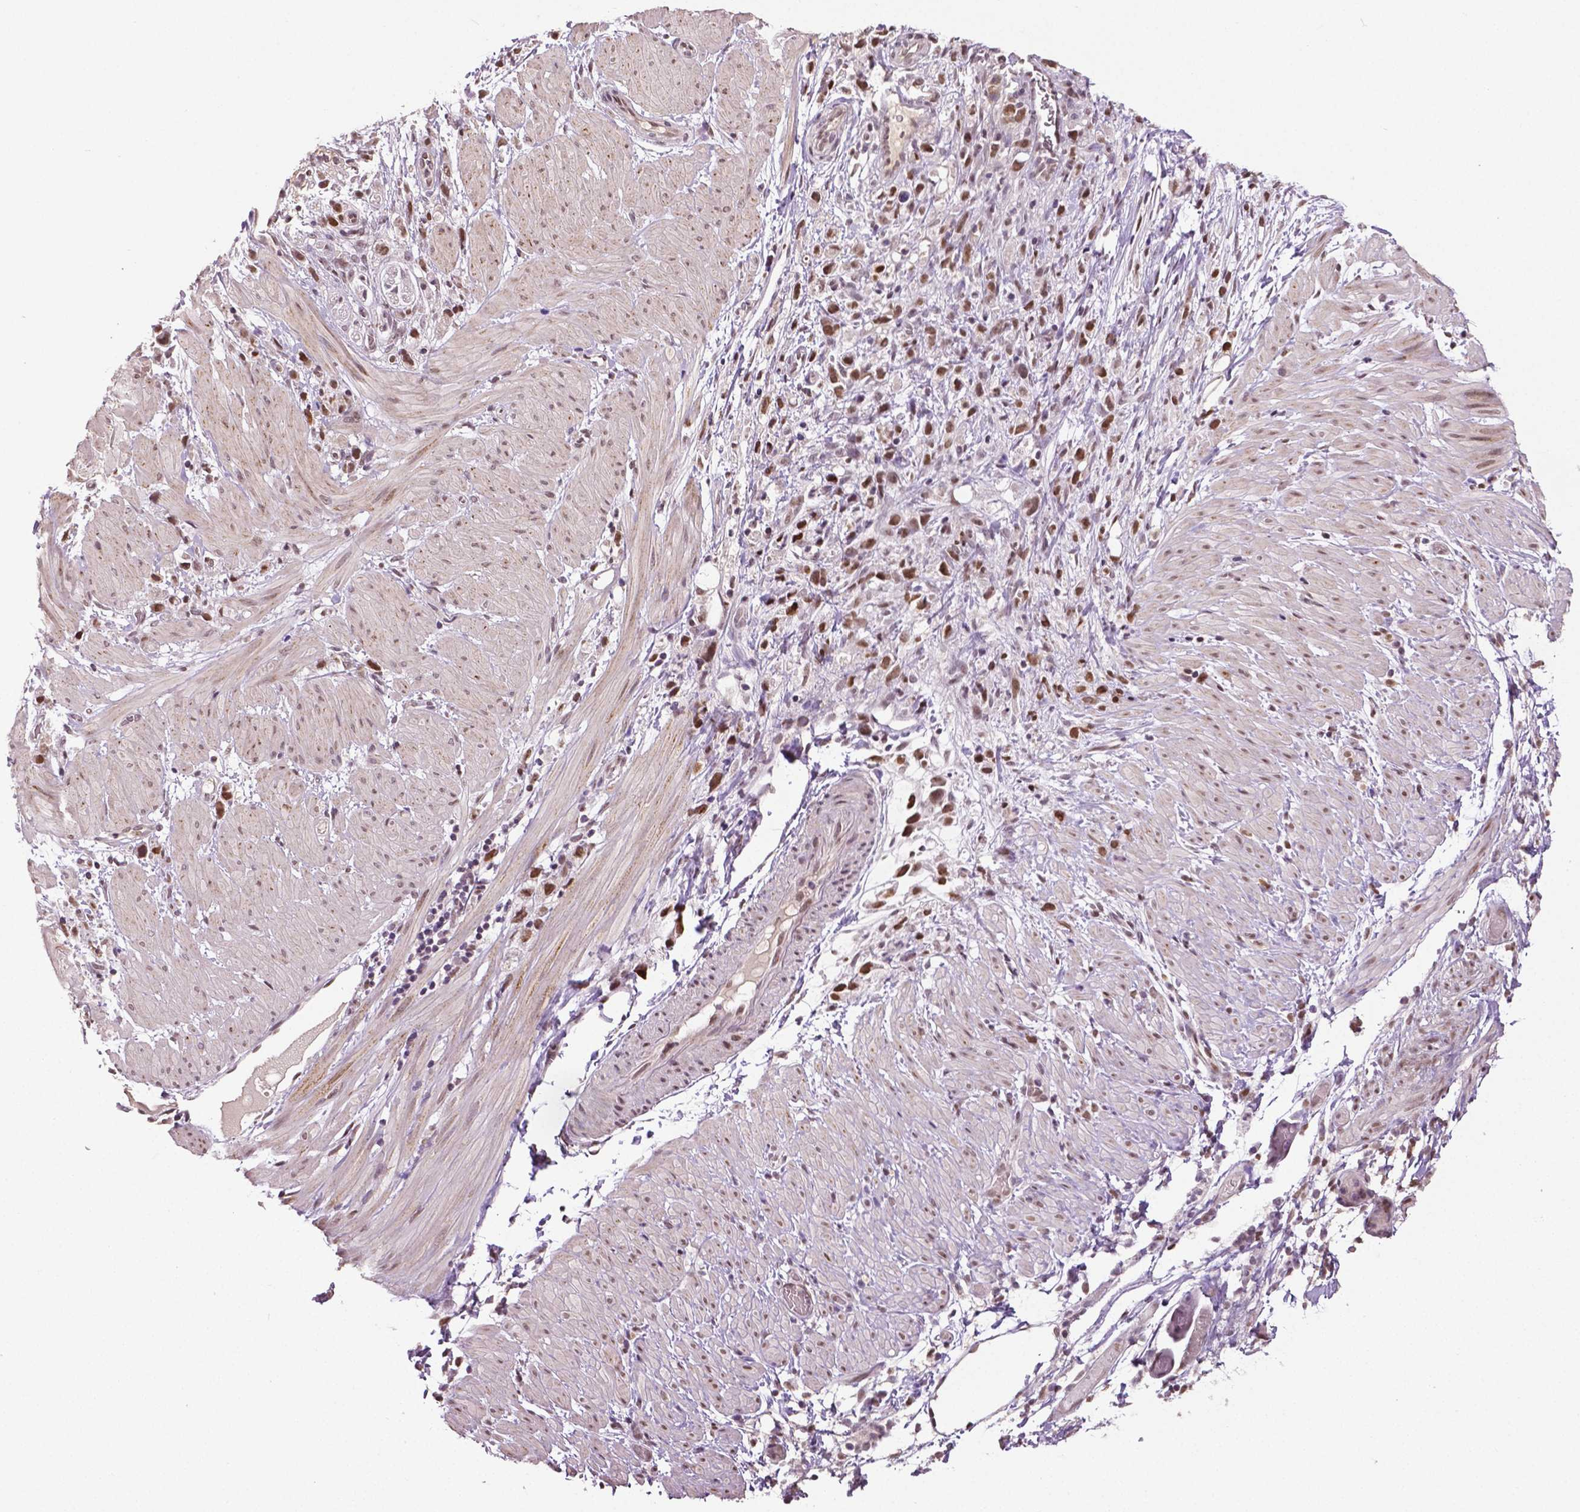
{"staining": {"intensity": "moderate", "quantity": ">75%", "location": "nuclear"}, "tissue": "stomach cancer", "cell_type": "Tumor cells", "image_type": "cancer", "snomed": [{"axis": "morphology", "description": "Adenocarcinoma, NOS"}, {"axis": "topography", "description": "Stomach"}], "caption": "Immunohistochemistry staining of stomach adenocarcinoma, which demonstrates medium levels of moderate nuclear expression in about >75% of tumor cells indicating moderate nuclear protein positivity. The staining was performed using DAB (brown) for protein detection and nuclei were counterstained in hematoxylin (blue).", "gene": "DLX5", "patient": {"sex": "female", "age": 59}}